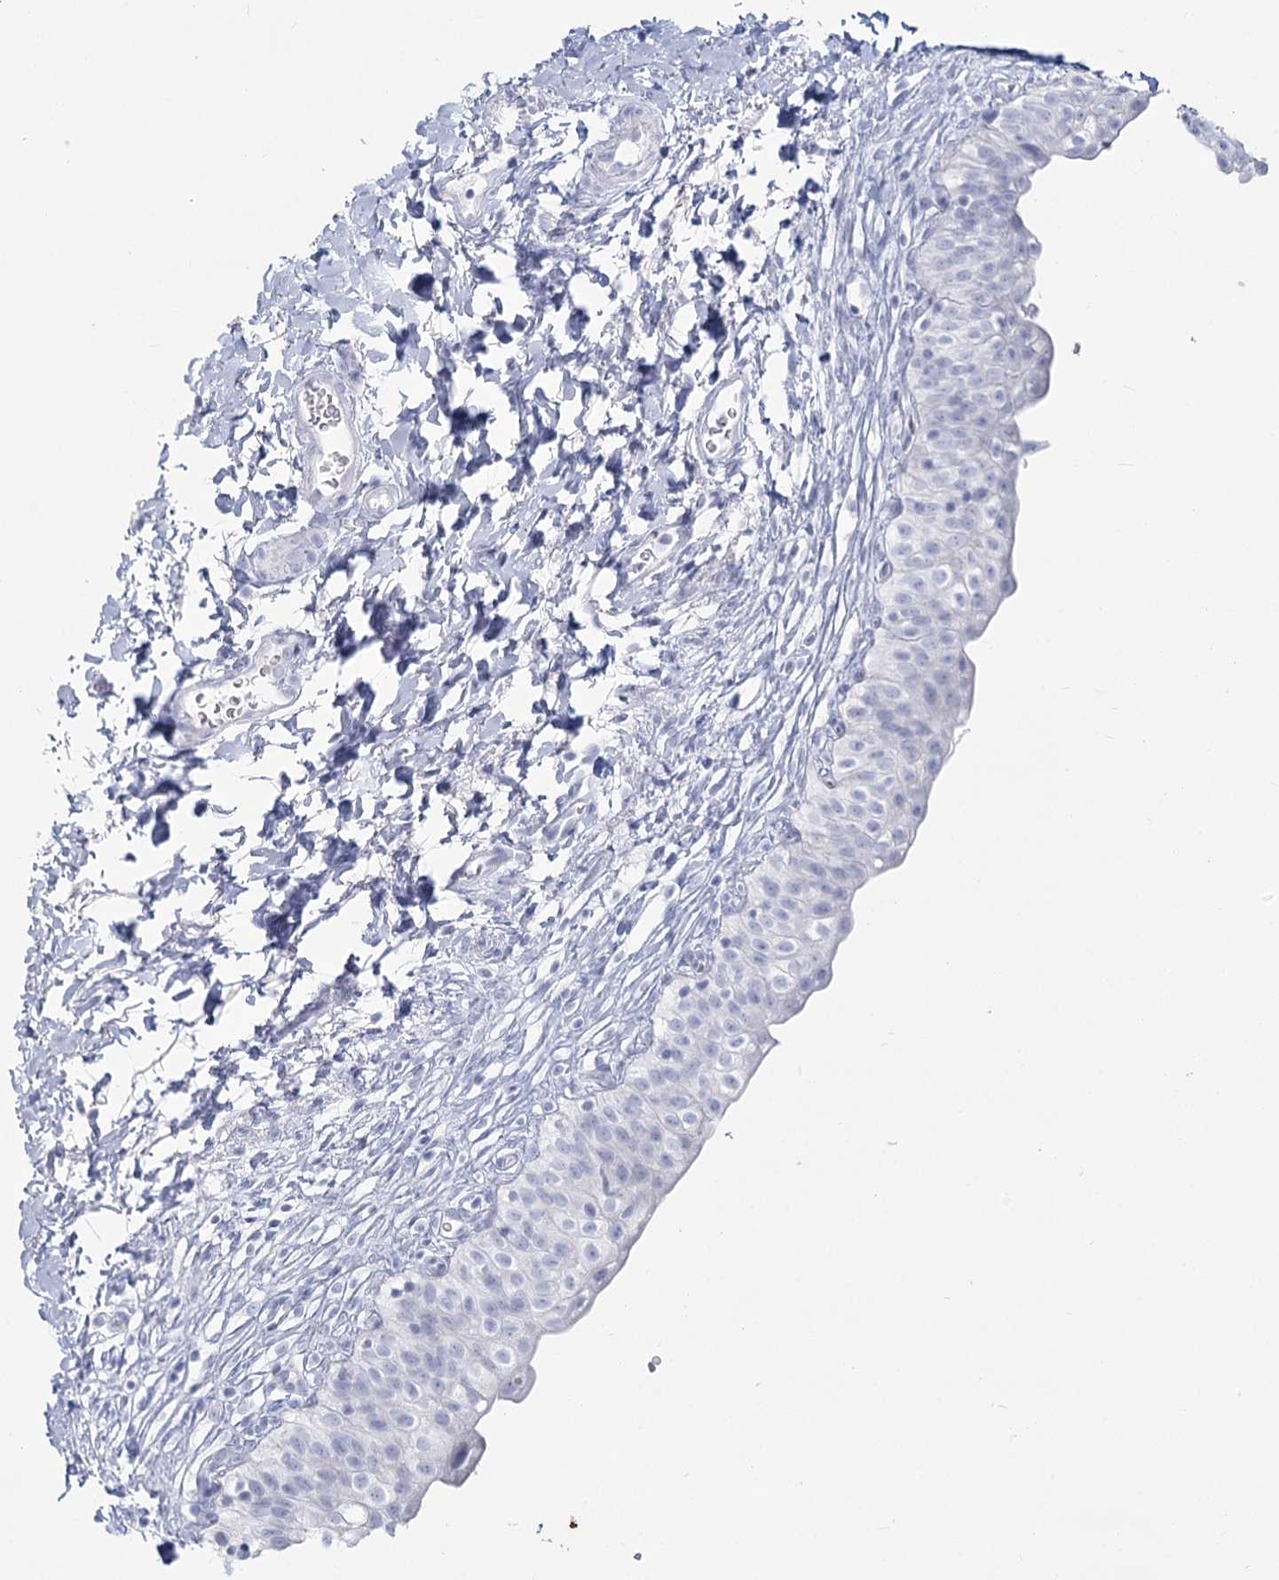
{"staining": {"intensity": "negative", "quantity": "none", "location": "none"}, "tissue": "urinary bladder", "cell_type": "Urothelial cells", "image_type": "normal", "snomed": [{"axis": "morphology", "description": "Normal tissue, NOS"}, {"axis": "topography", "description": "Urinary bladder"}], "caption": "IHC micrograph of normal human urinary bladder stained for a protein (brown), which demonstrates no staining in urothelial cells.", "gene": "SLC6A19", "patient": {"sex": "male", "age": 55}}